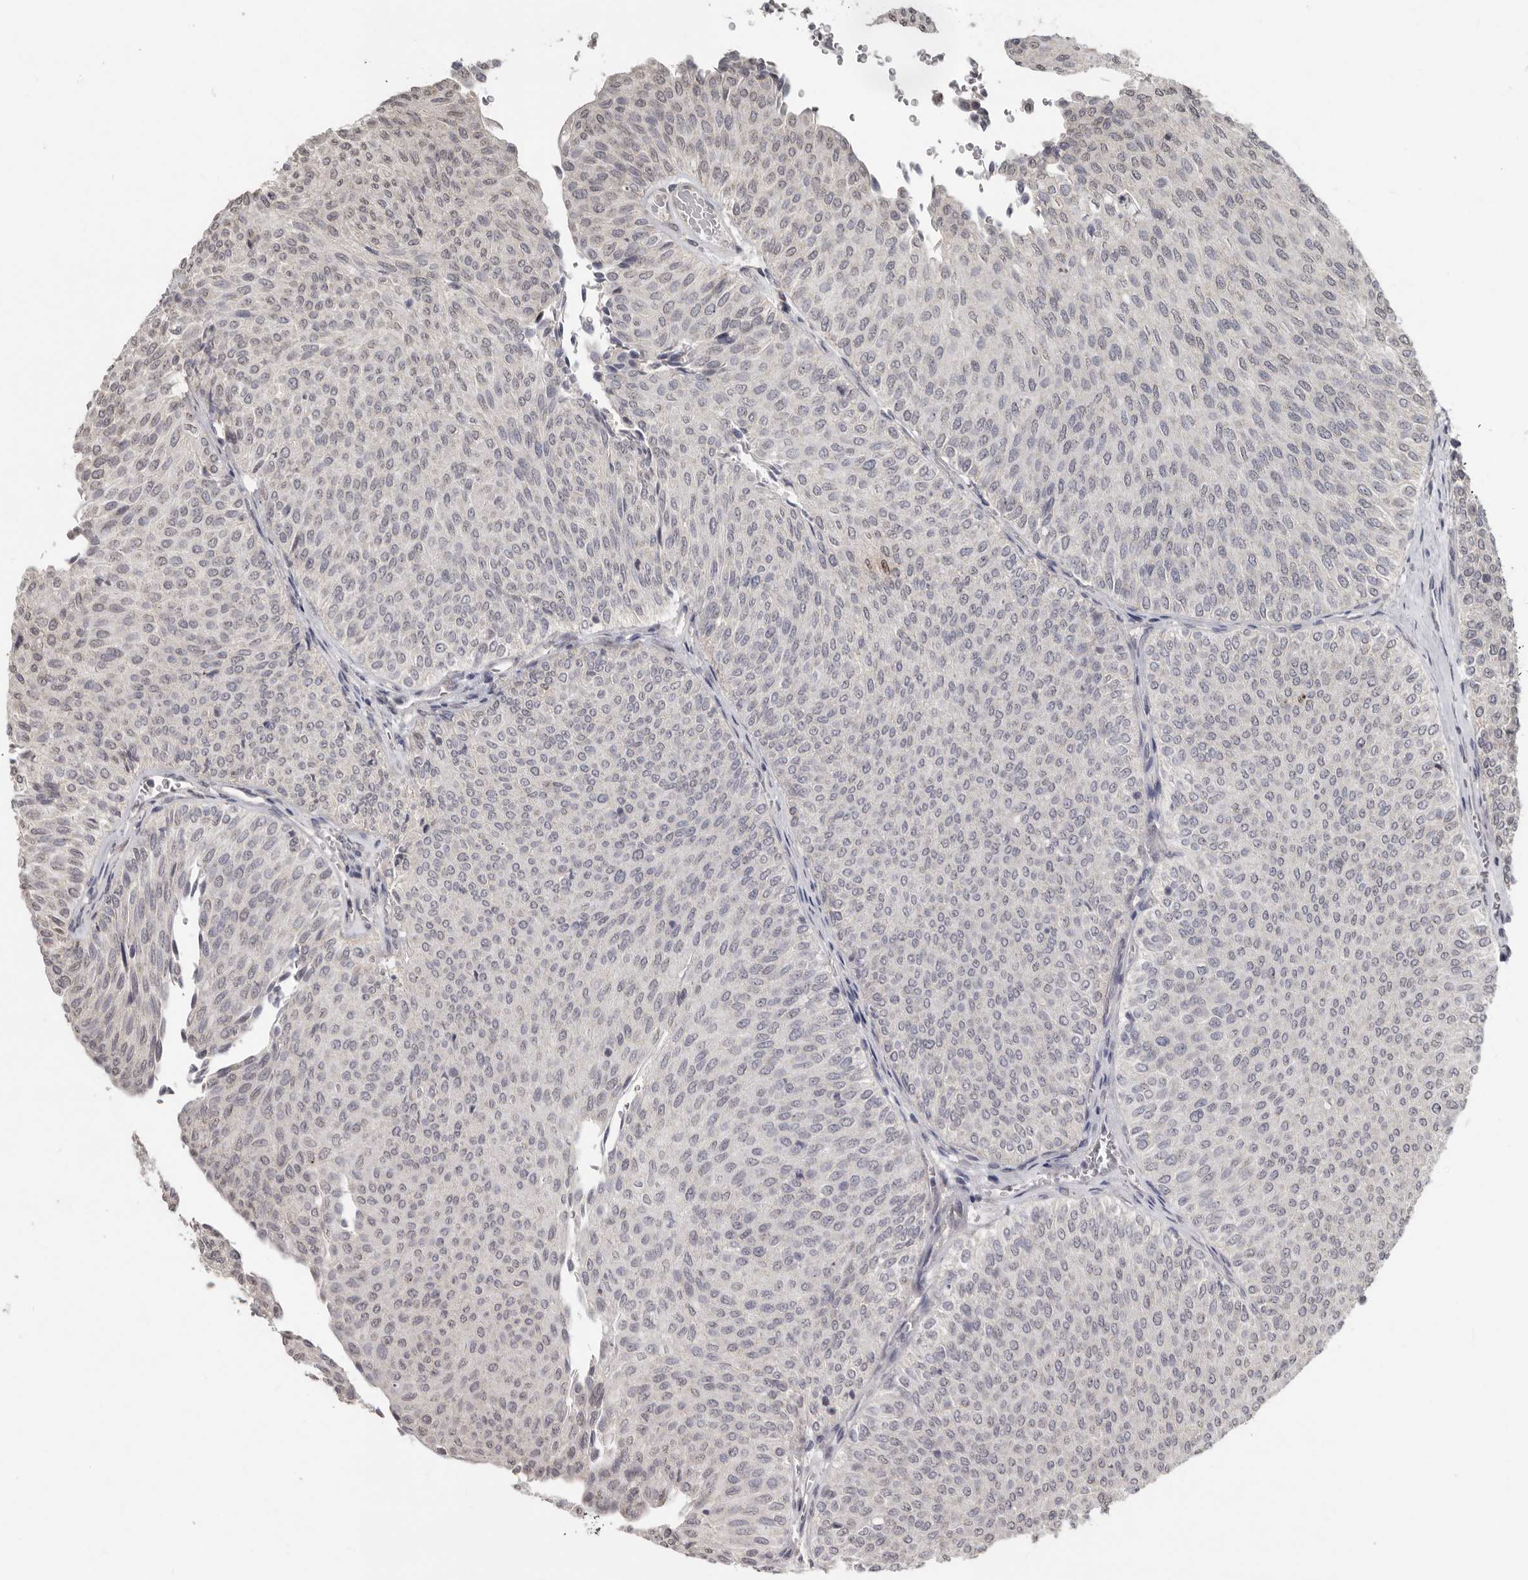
{"staining": {"intensity": "weak", "quantity": "<25%", "location": "nuclear"}, "tissue": "urothelial cancer", "cell_type": "Tumor cells", "image_type": "cancer", "snomed": [{"axis": "morphology", "description": "Urothelial carcinoma, Low grade"}, {"axis": "topography", "description": "Urinary bladder"}], "caption": "A high-resolution photomicrograph shows IHC staining of urothelial carcinoma (low-grade), which reveals no significant positivity in tumor cells.", "gene": "LINGO2", "patient": {"sex": "male", "age": 78}}